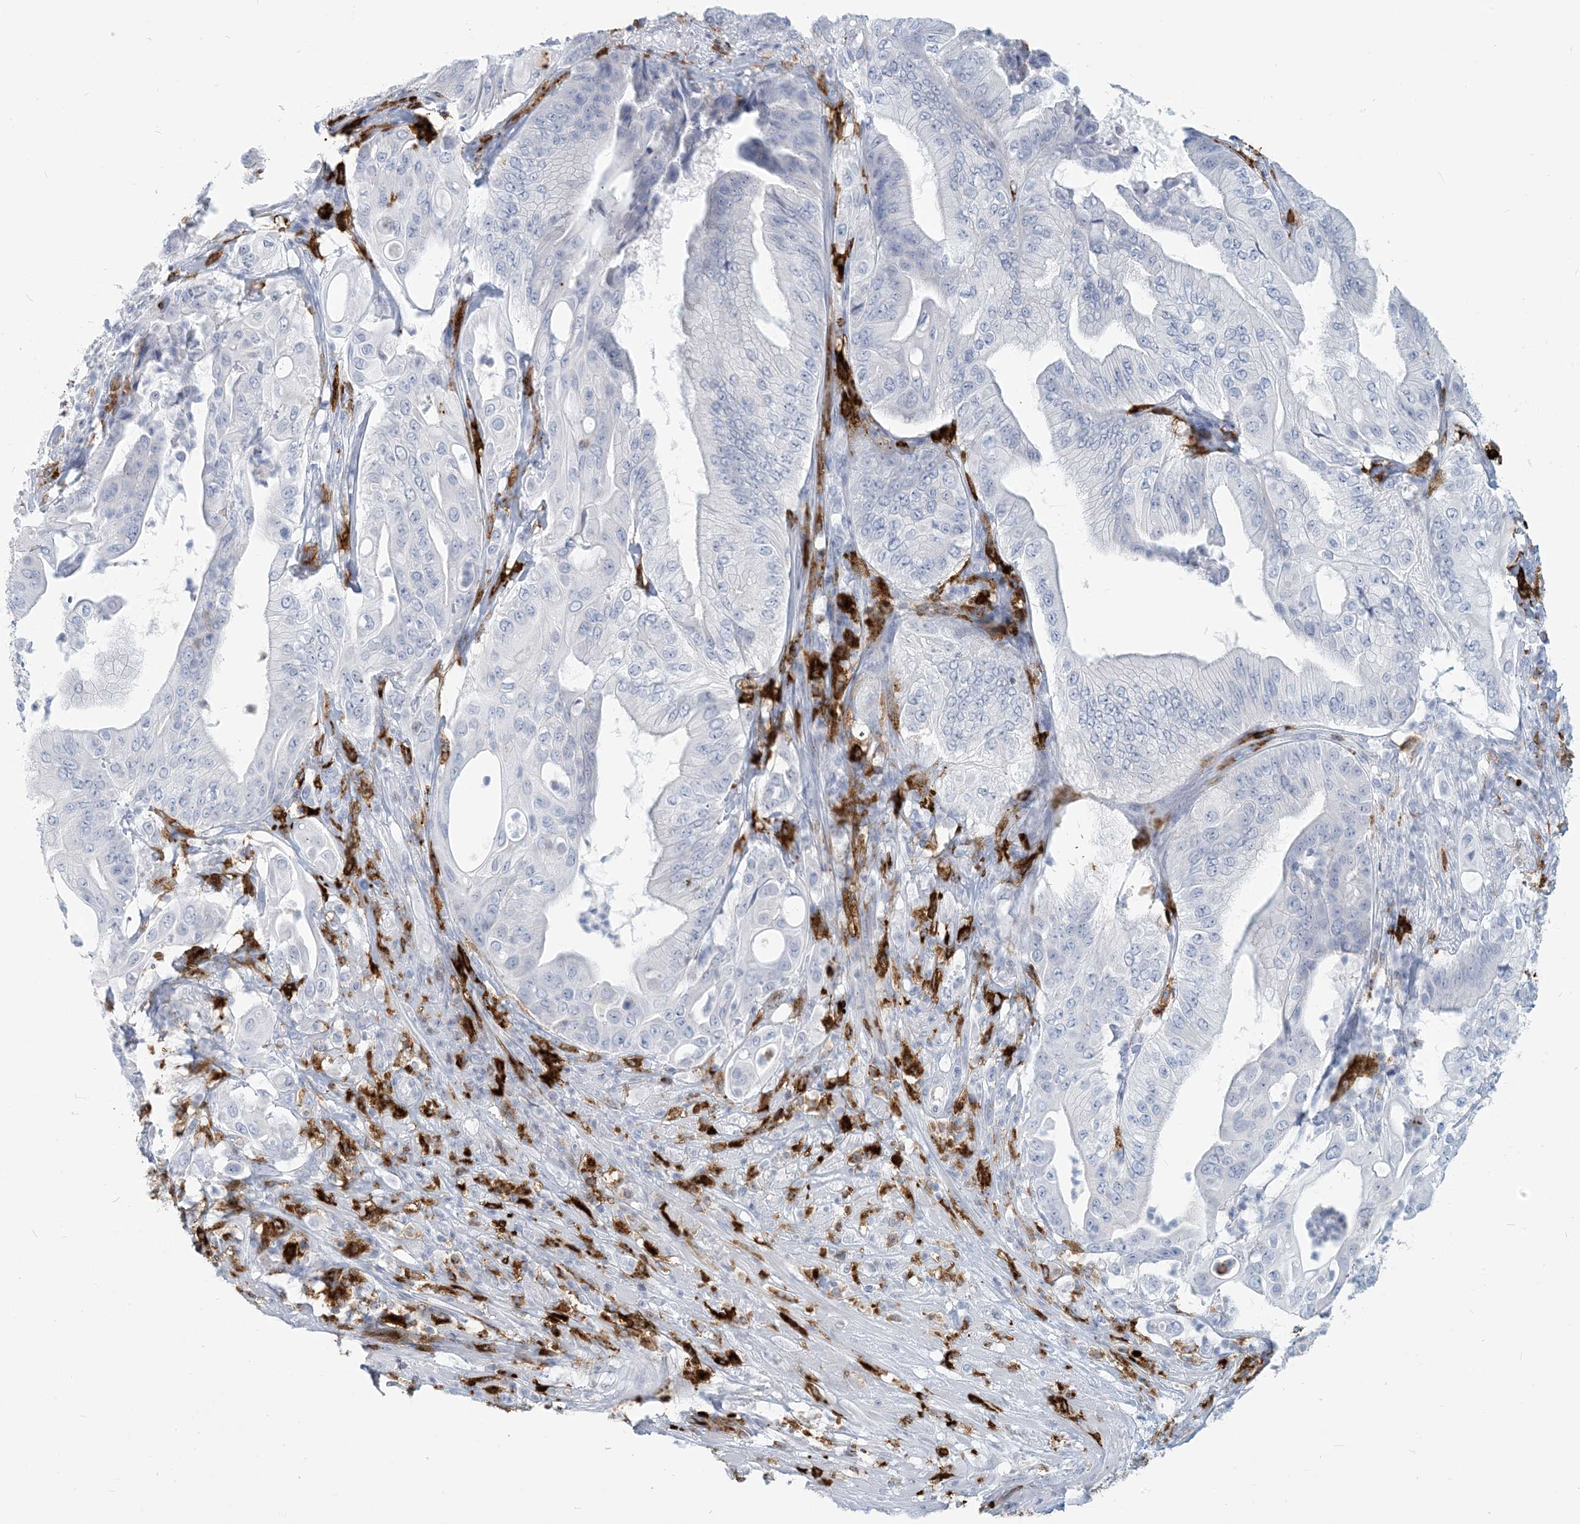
{"staining": {"intensity": "negative", "quantity": "none", "location": "none"}, "tissue": "pancreatic cancer", "cell_type": "Tumor cells", "image_type": "cancer", "snomed": [{"axis": "morphology", "description": "Adenocarcinoma, NOS"}, {"axis": "topography", "description": "Pancreas"}], "caption": "This is an immunohistochemistry image of human pancreatic adenocarcinoma. There is no staining in tumor cells.", "gene": "HLA-DRB1", "patient": {"sex": "female", "age": 77}}